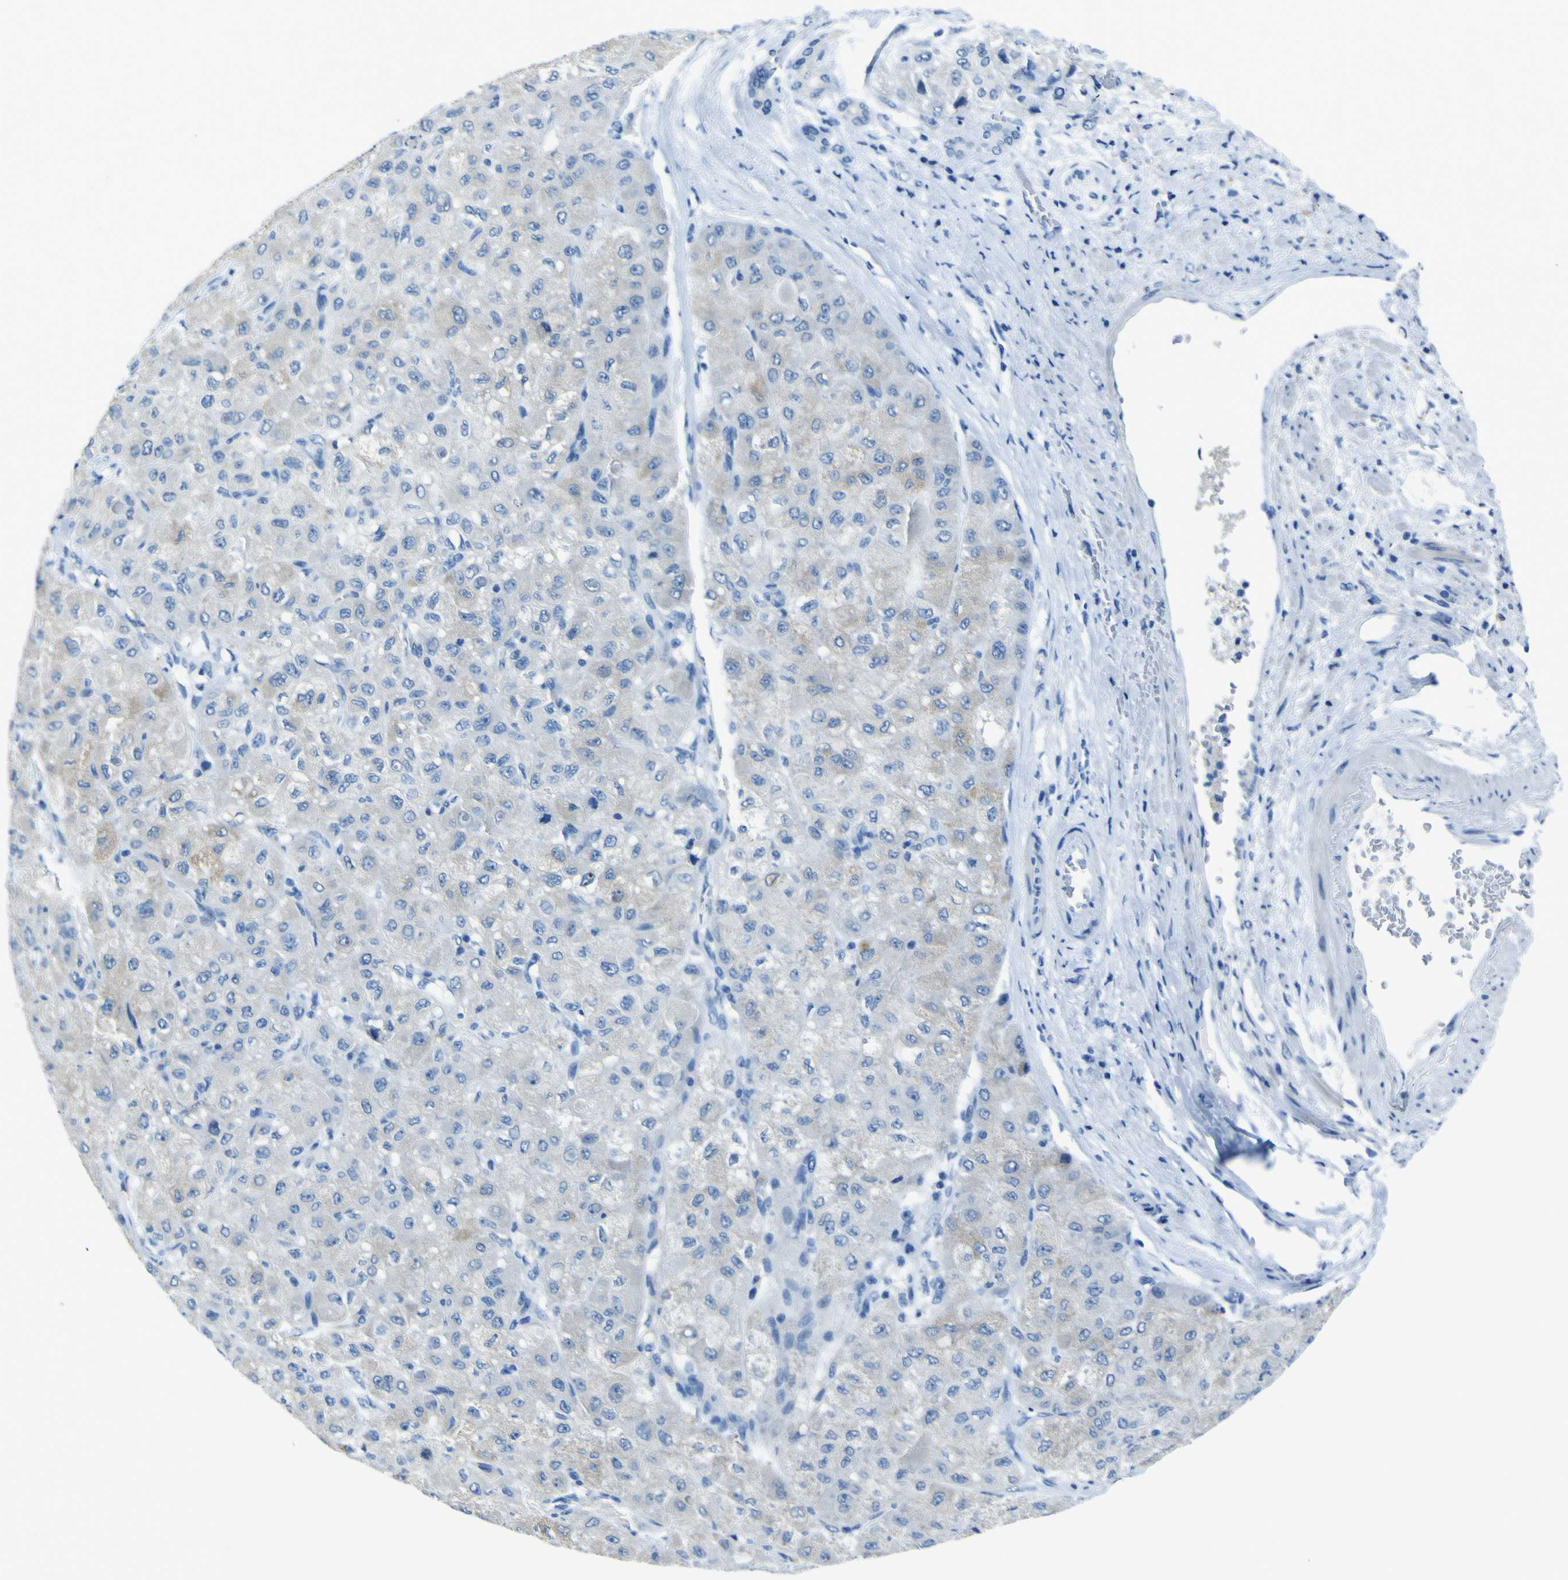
{"staining": {"intensity": "negative", "quantity": "none", "location": "none"}, "tissue": "liver cancer", "cell_type": "Tumor cells", "image_type": "cancer", "snomed": [{"axis": "morphology", "description": "Carcinoma, Hepatocellular, NOS"}, {"axis": "topography", "description": "Liver"}], "caption": "Immunohistochemistry photomicrograph of neoplastic tissue: human liver cancer (hepatocellular carcinoma) stained with DAB exhibits no significant protein staining in tumor cells. (Immunohistochemistry, brightfield microscopy, high magnification).", "gene": "PHKG1", "patient": {"sex": "male", "age": 80}}